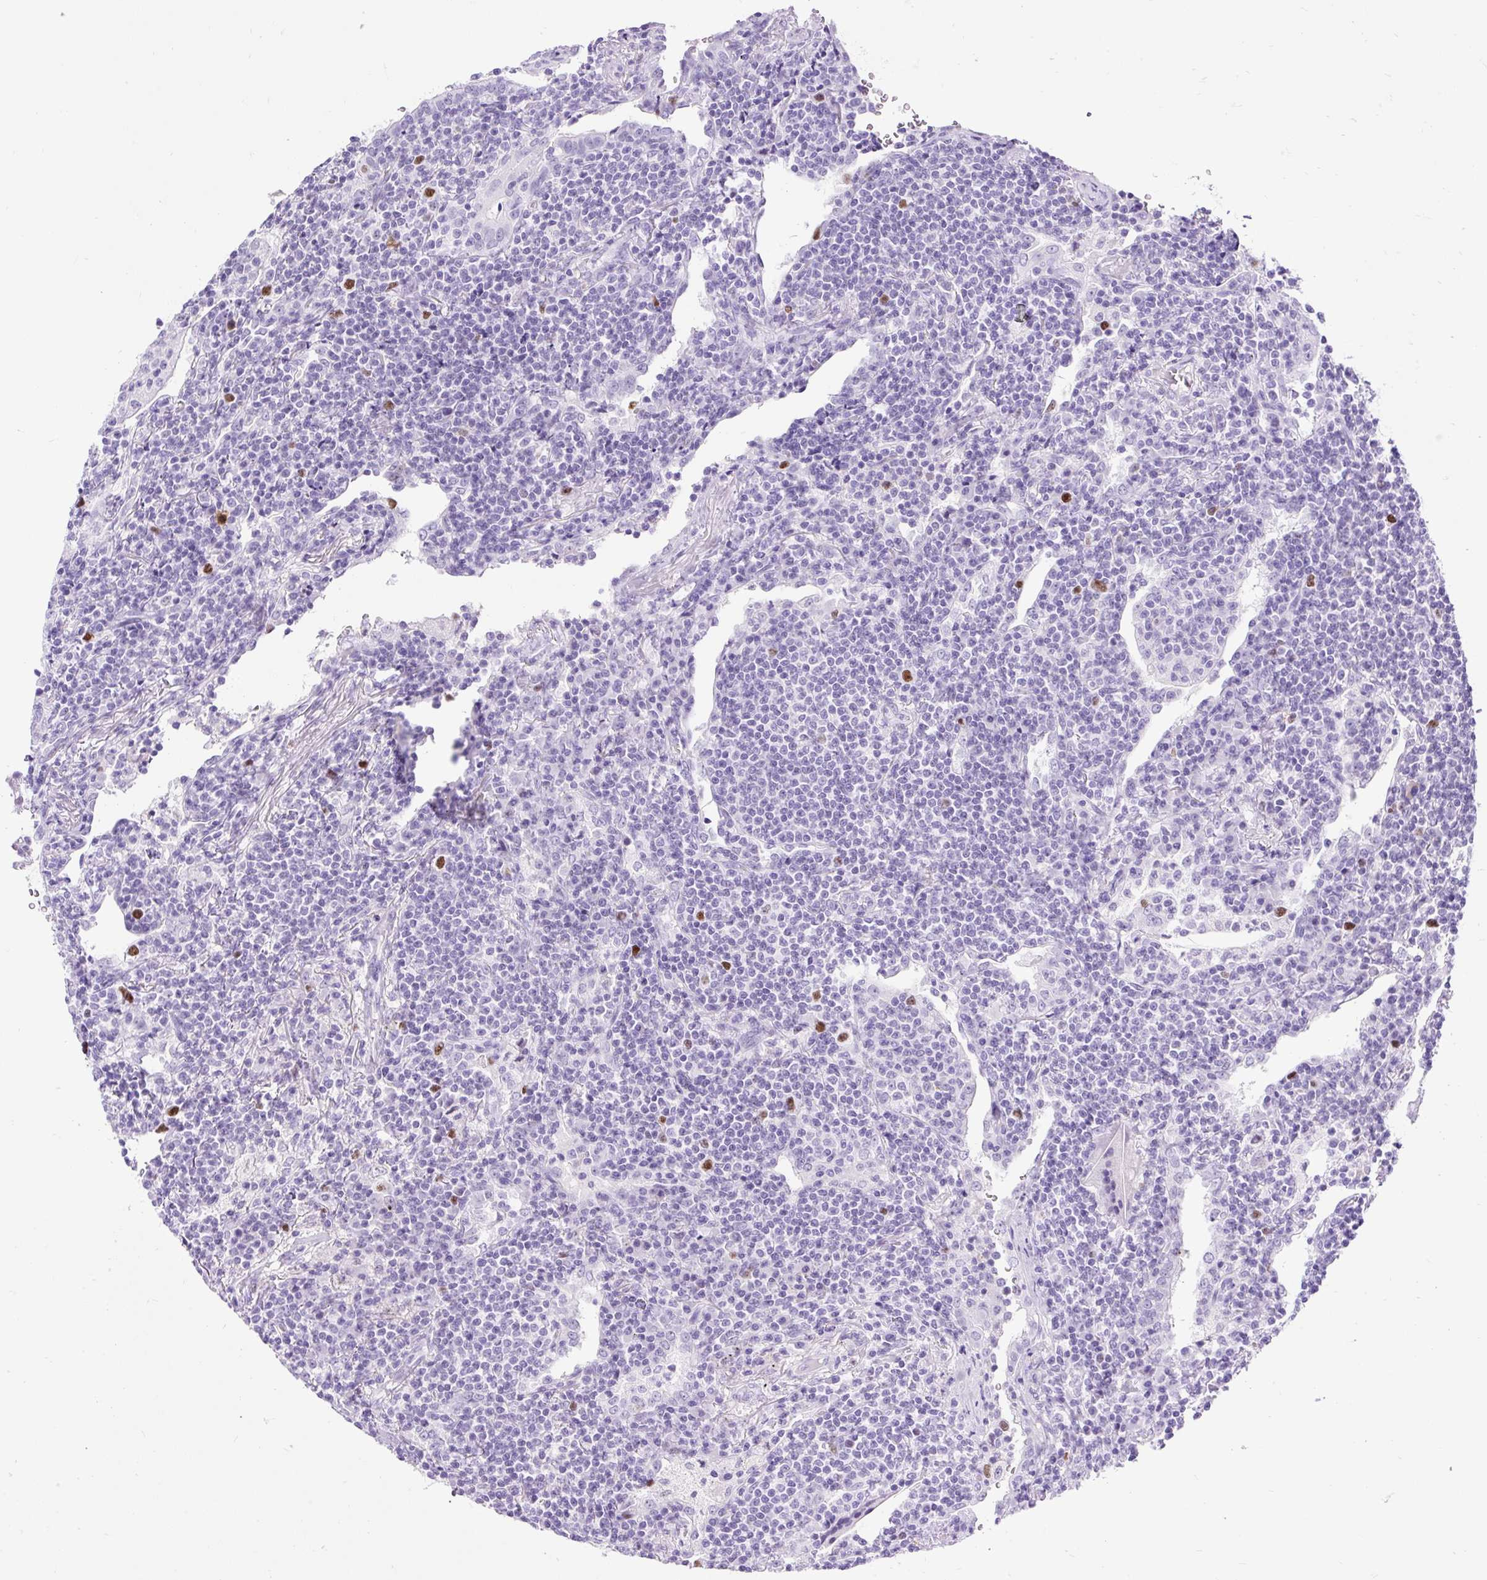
{"staining": {"intensity": "negative", "quantity": "none", "location": "none"}, "tissue": "lymphoma", "cell_type": "Tumor cells", "image_type": "cancer", "snomed": [{"axis": "morphology", "description": "Malignant lymphoma, non-Hodgkin's type, Low grade"}, {"axis": "topography", "description": "Lung"}], "caption": "Immunohistochemistry (IHC) photomicrograph of neoplastic tissue: lymphoma stained with DAB displays no significant protein staining in tumor cells.", "gene": "RACGAP1", "patient": {"sex": "female", "age": 71}}